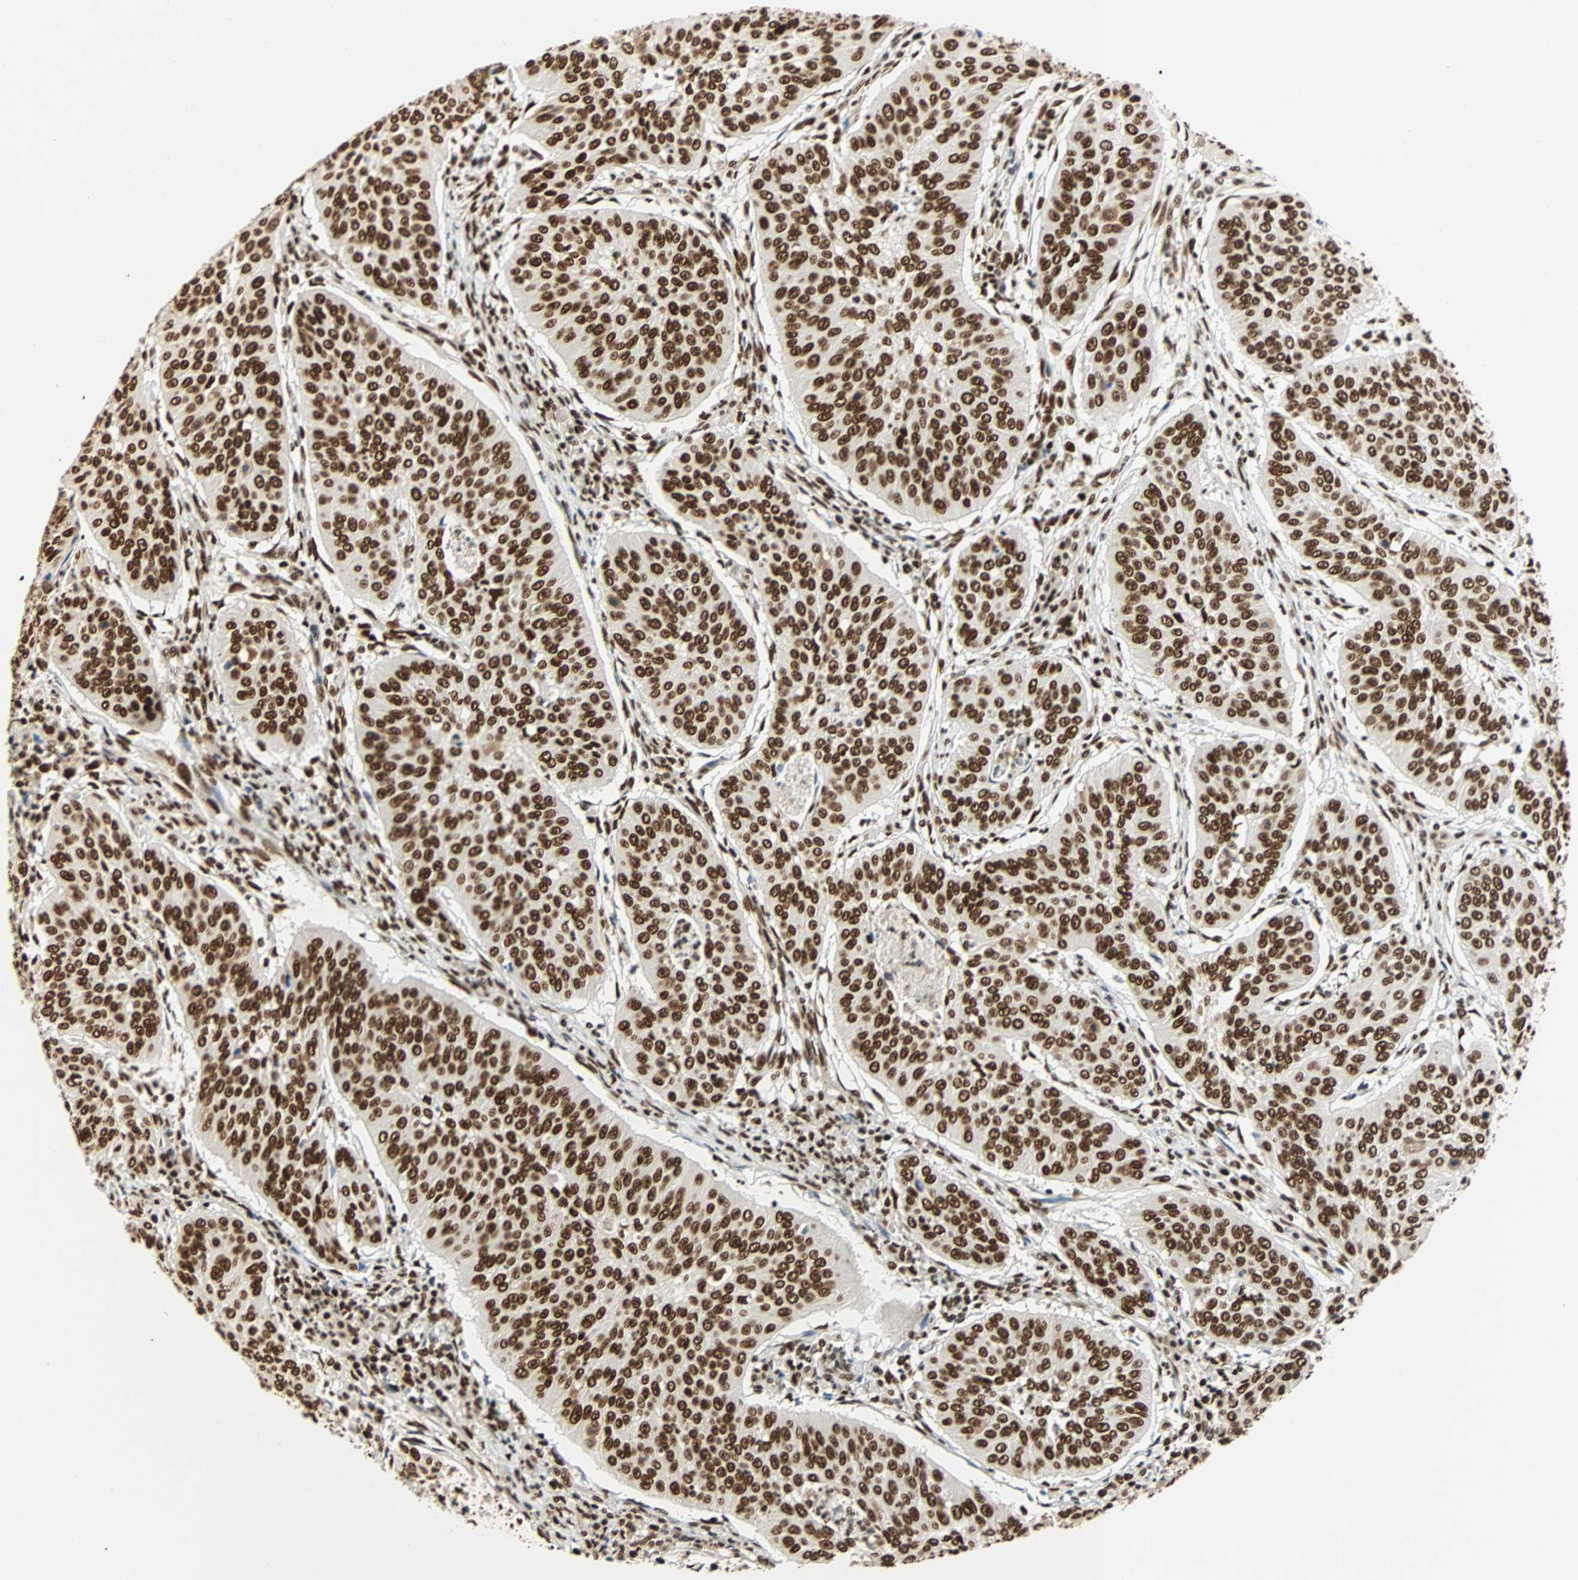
{"staining": {"intensity": "strong", "quantity": ">75%", "location": "nuclear"}, "tissue": "cervical cancer", "cell_type": "Tumor cells", "image_type": "cancer", "snomed": [{"axis": "morphology", "description": "Normal tissue, NOS"}, {"axis": "morphology", "description": "Squamous cell carcinoma, NOS"}, {"axis": "topography", "description": "Cervix"}], "caption": "Tumor cells demonstrate high levels of strong nuclear expression in approximately >75% of cells in human cervical cancer (squamous cell carcinoma). Immunohistochemistry stains the protein in brown and the nuclei are stained blue.", "gene": "CDK12", "patient": {"sex": "female", "age": 39}}